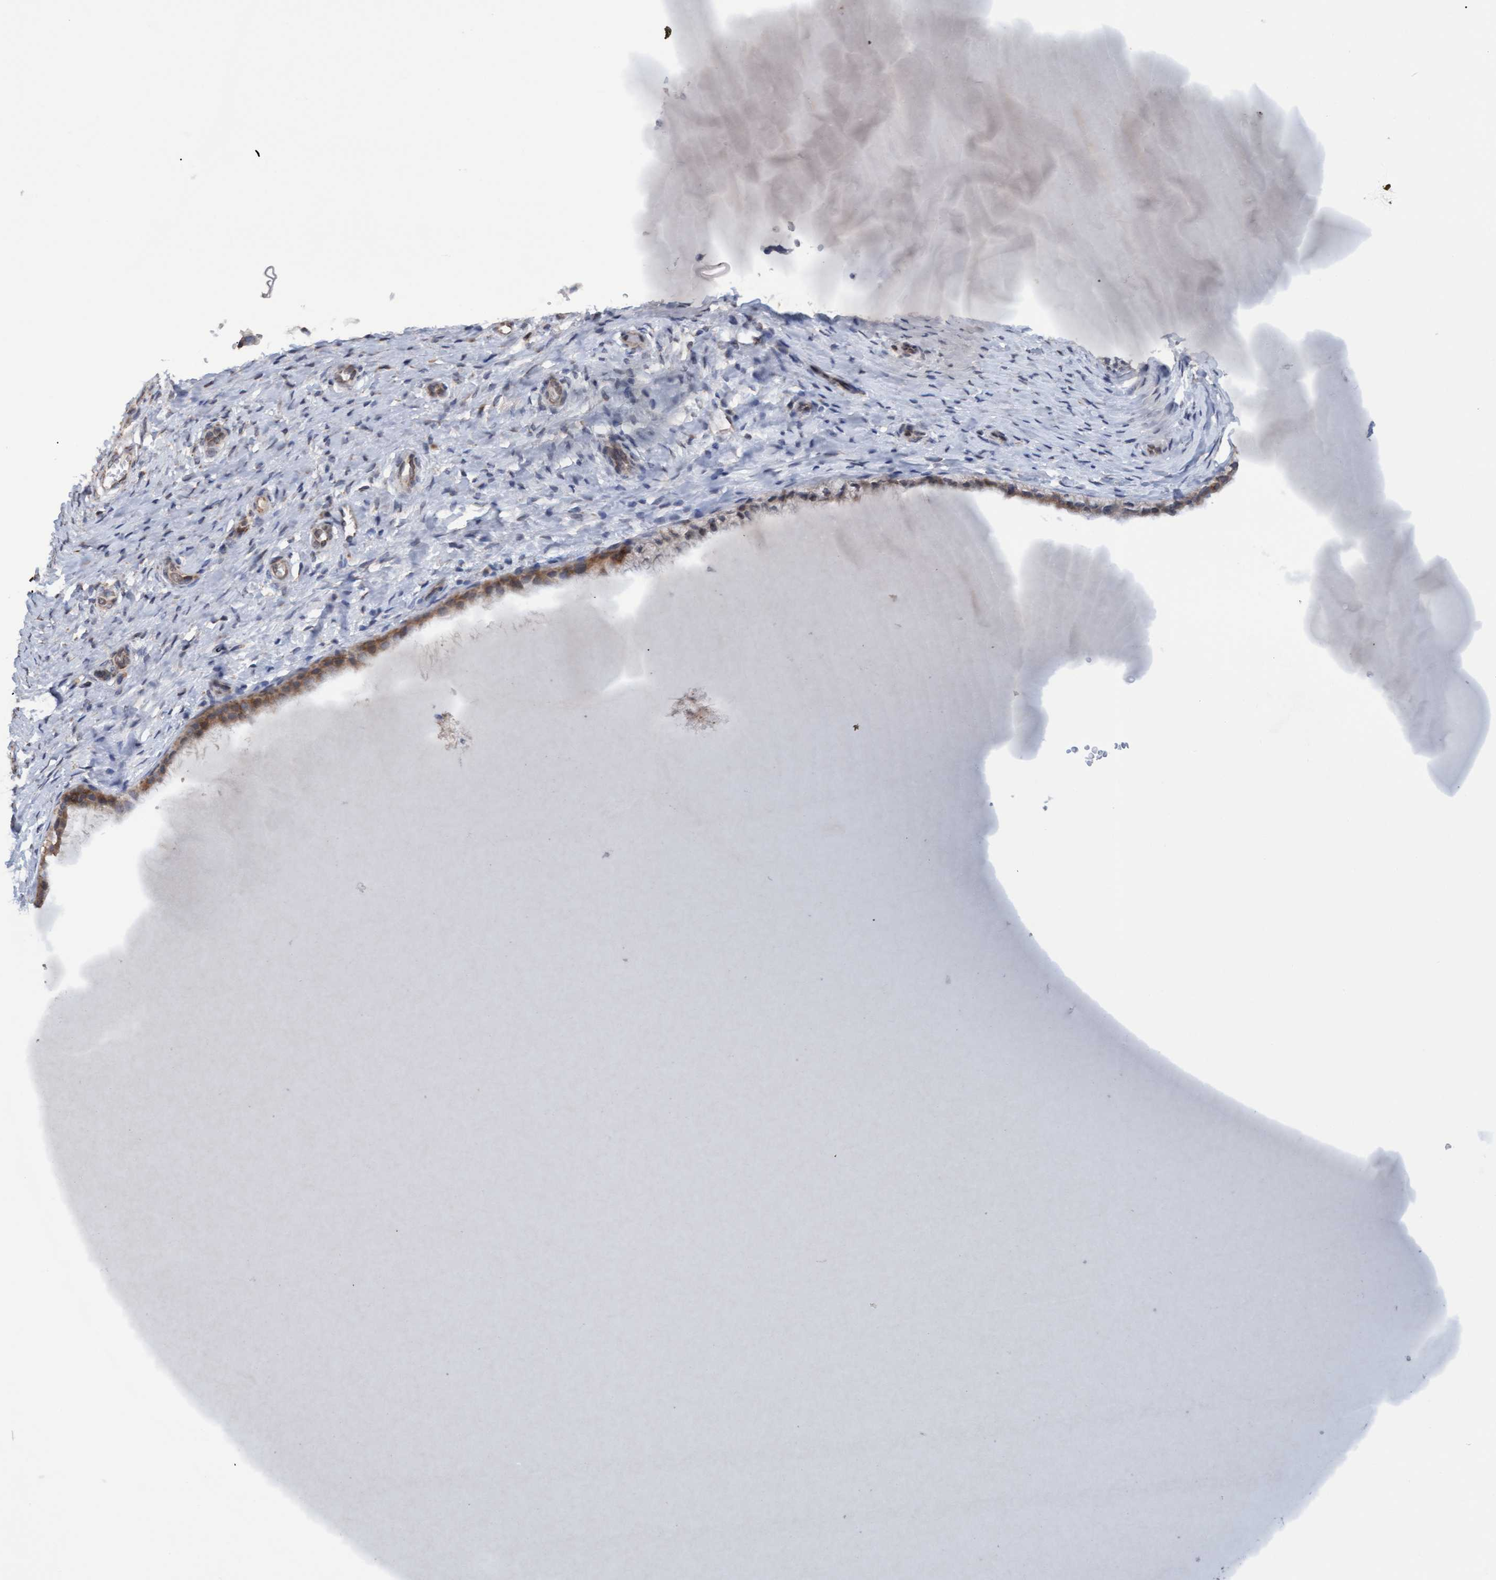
{"staining": {"intensity": "moderate", "quantity": ">75%", "location": "cytoplasmic/membranous"}, "tissue": "cervix", "cell_type": "Glandular cells", "image_type": "normal", "snomed": [{"axis": "morphology", "description": "Normal tissue, NOS"}, {"axis": "topography", "description": "Cervix"}], "caption": "A brown stain labels moderate cytoplasmic/membranous positivity of a protein in glandular cells of benign cervix. Immunohistochemistry (ihc) stains the protein in brown and the nuclei are stained blue.", "gene": "MGLL", "patient": {"sex": "female", "age": 55}}